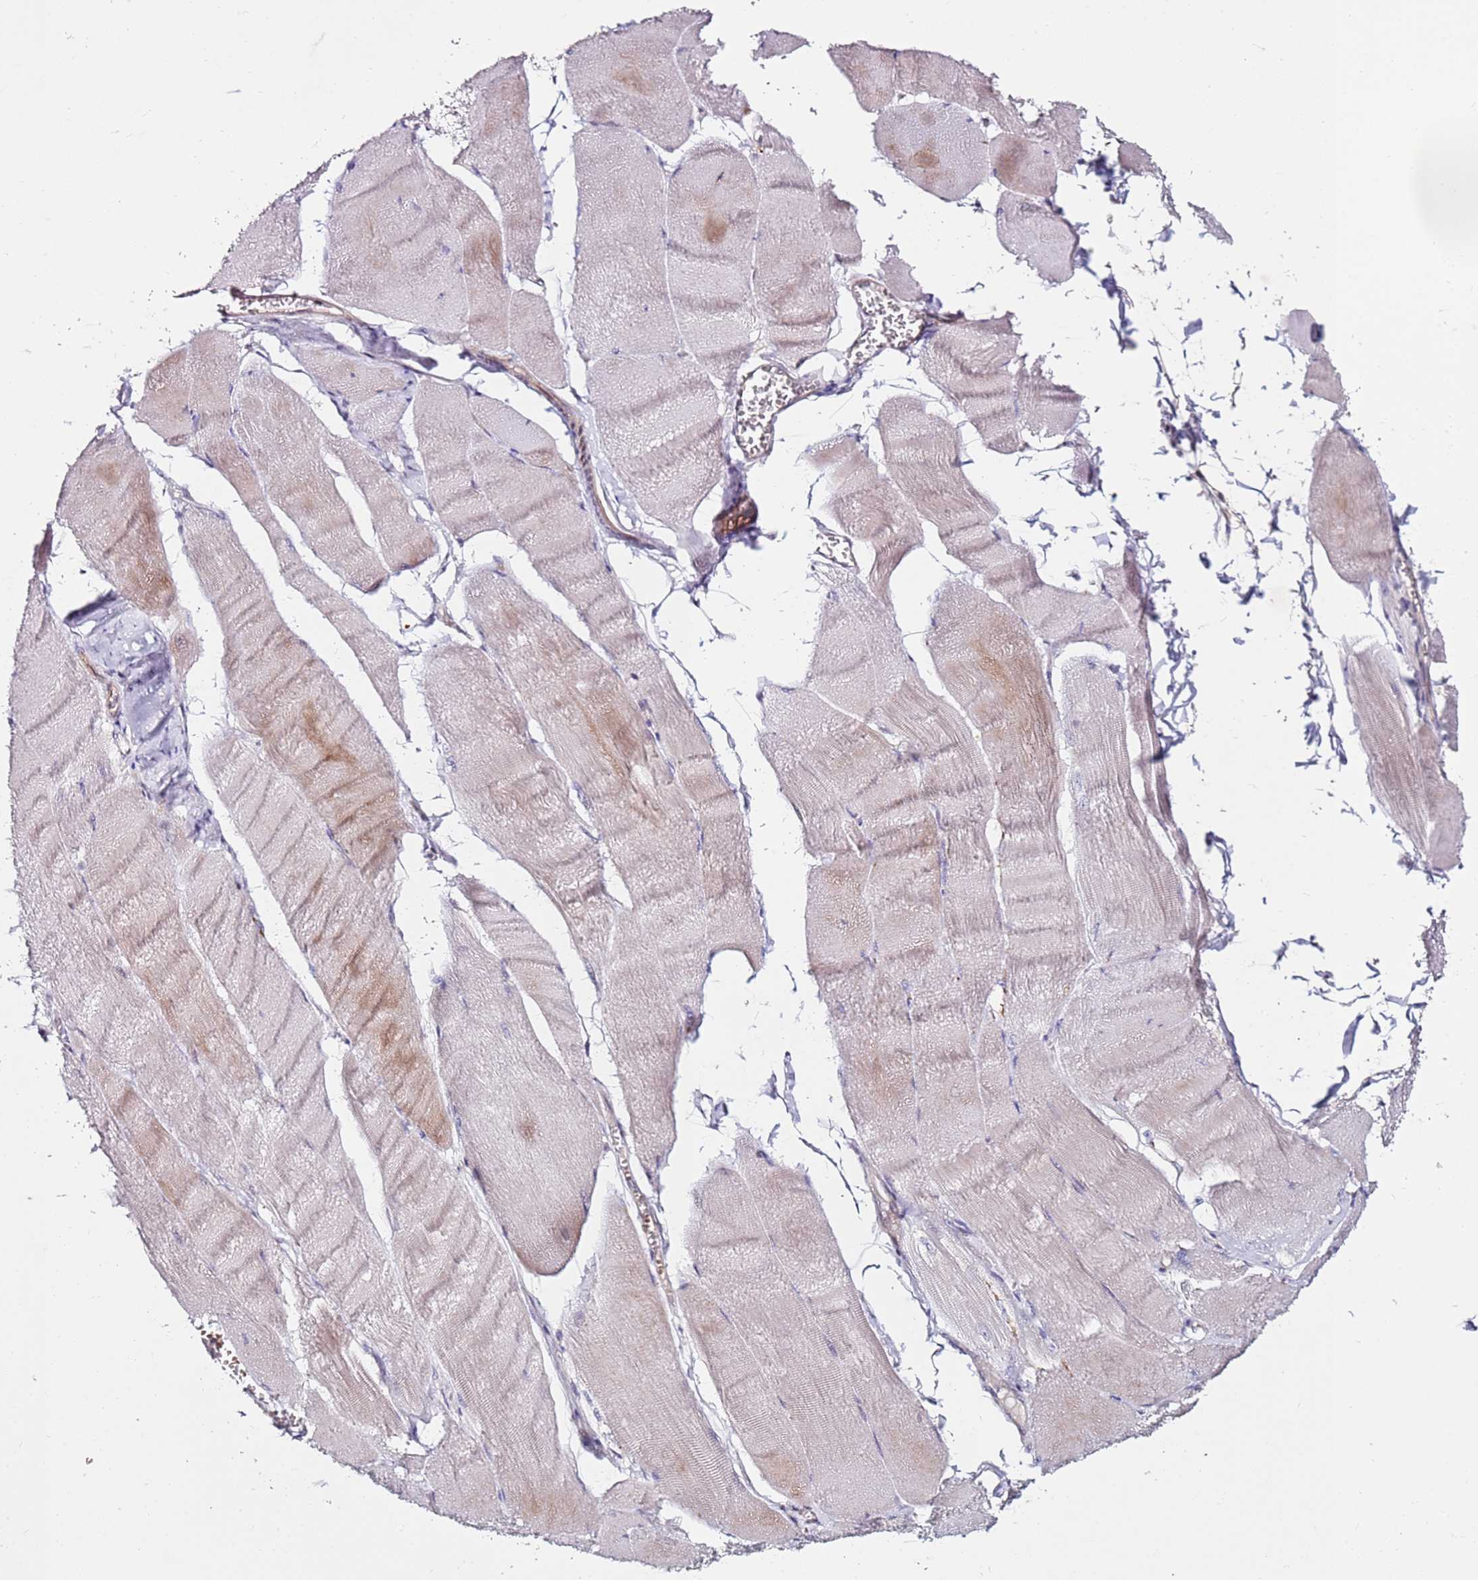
{"staining": {"intensity": "moderate", "quantity": "25%-75%", "location": "cytoplasmic/membranous"}, "tissue": "skeletal muscle", "cell_type": "Myocytes", "image_type": "normal", "snomed": [{"axis": "morphology", "description": "Normal tissue, NOS"}, {"axis": "morphology", "description": "Basal cell carcinoma"}, {"axis": "topography", "description": "Skeletal muscle"}], "caption": "Protein expression analysis of unremarkable skeletal muscle demonstrates moderate cytoplasmic/membranous staining in approximately 25%-75% of myocytes. (Stains: DAB (3,3'-diaminobenzidine) in brown, nuclei in blue, Microscopy: brightfield microscopy at high magnification).", "gene": "RARS2", "patient": {"sex": "female", "age": 64}}